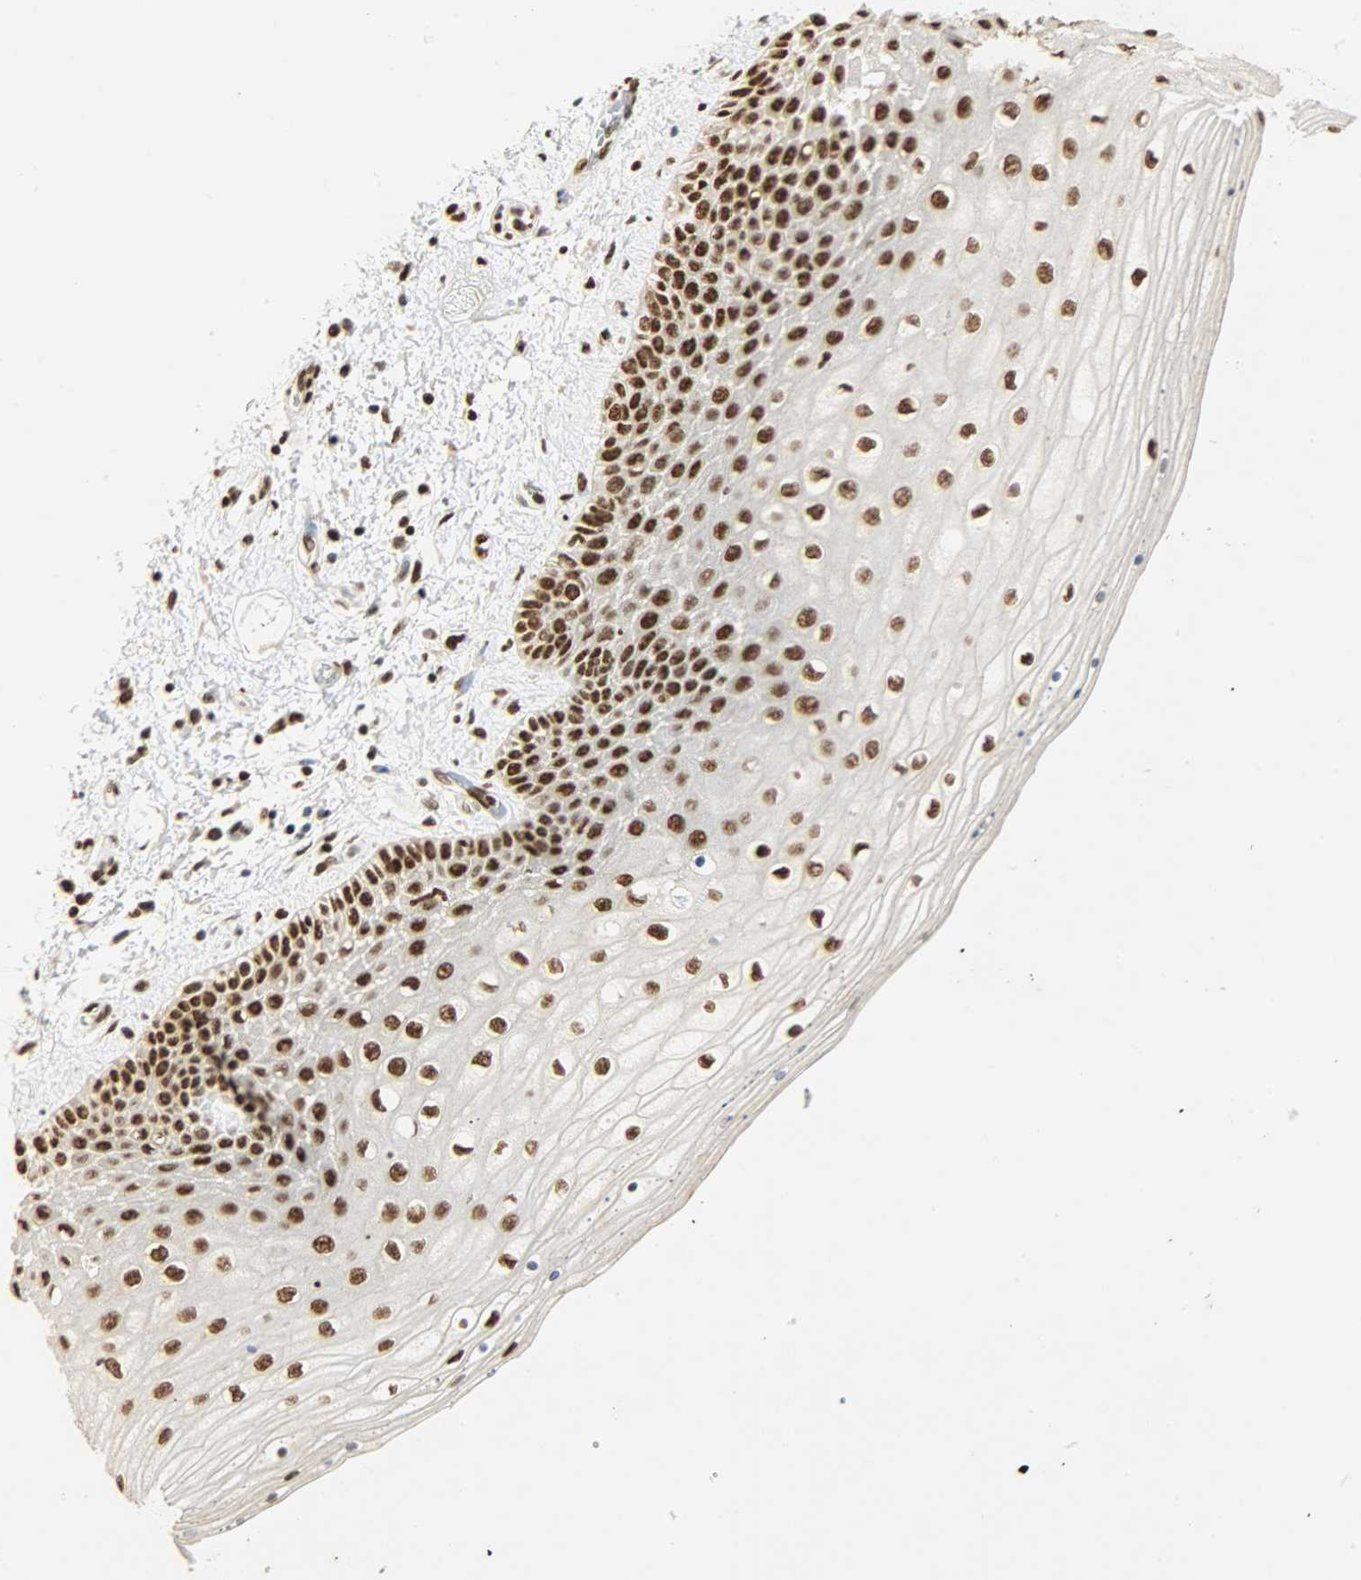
{"staining": {"intensity": "moderate", "quantity": ">75%", "location": "nuclear"}, "tissue": "skin", "cell_type": "Epidermal cells", "image_type": "normal", "snomed": [{"axis": "morphology", "description": "Normal tissue, NOS"}, {"axis": "topography", "description": "Anal"}], "caption": "Immunohistochemical staining of benign human skin shows medium levels of moderate nuclear expression in about >75% of epidermal cells.", "gene": "KHDRBS1", "patient": {"sex": "female", "age": 46}}